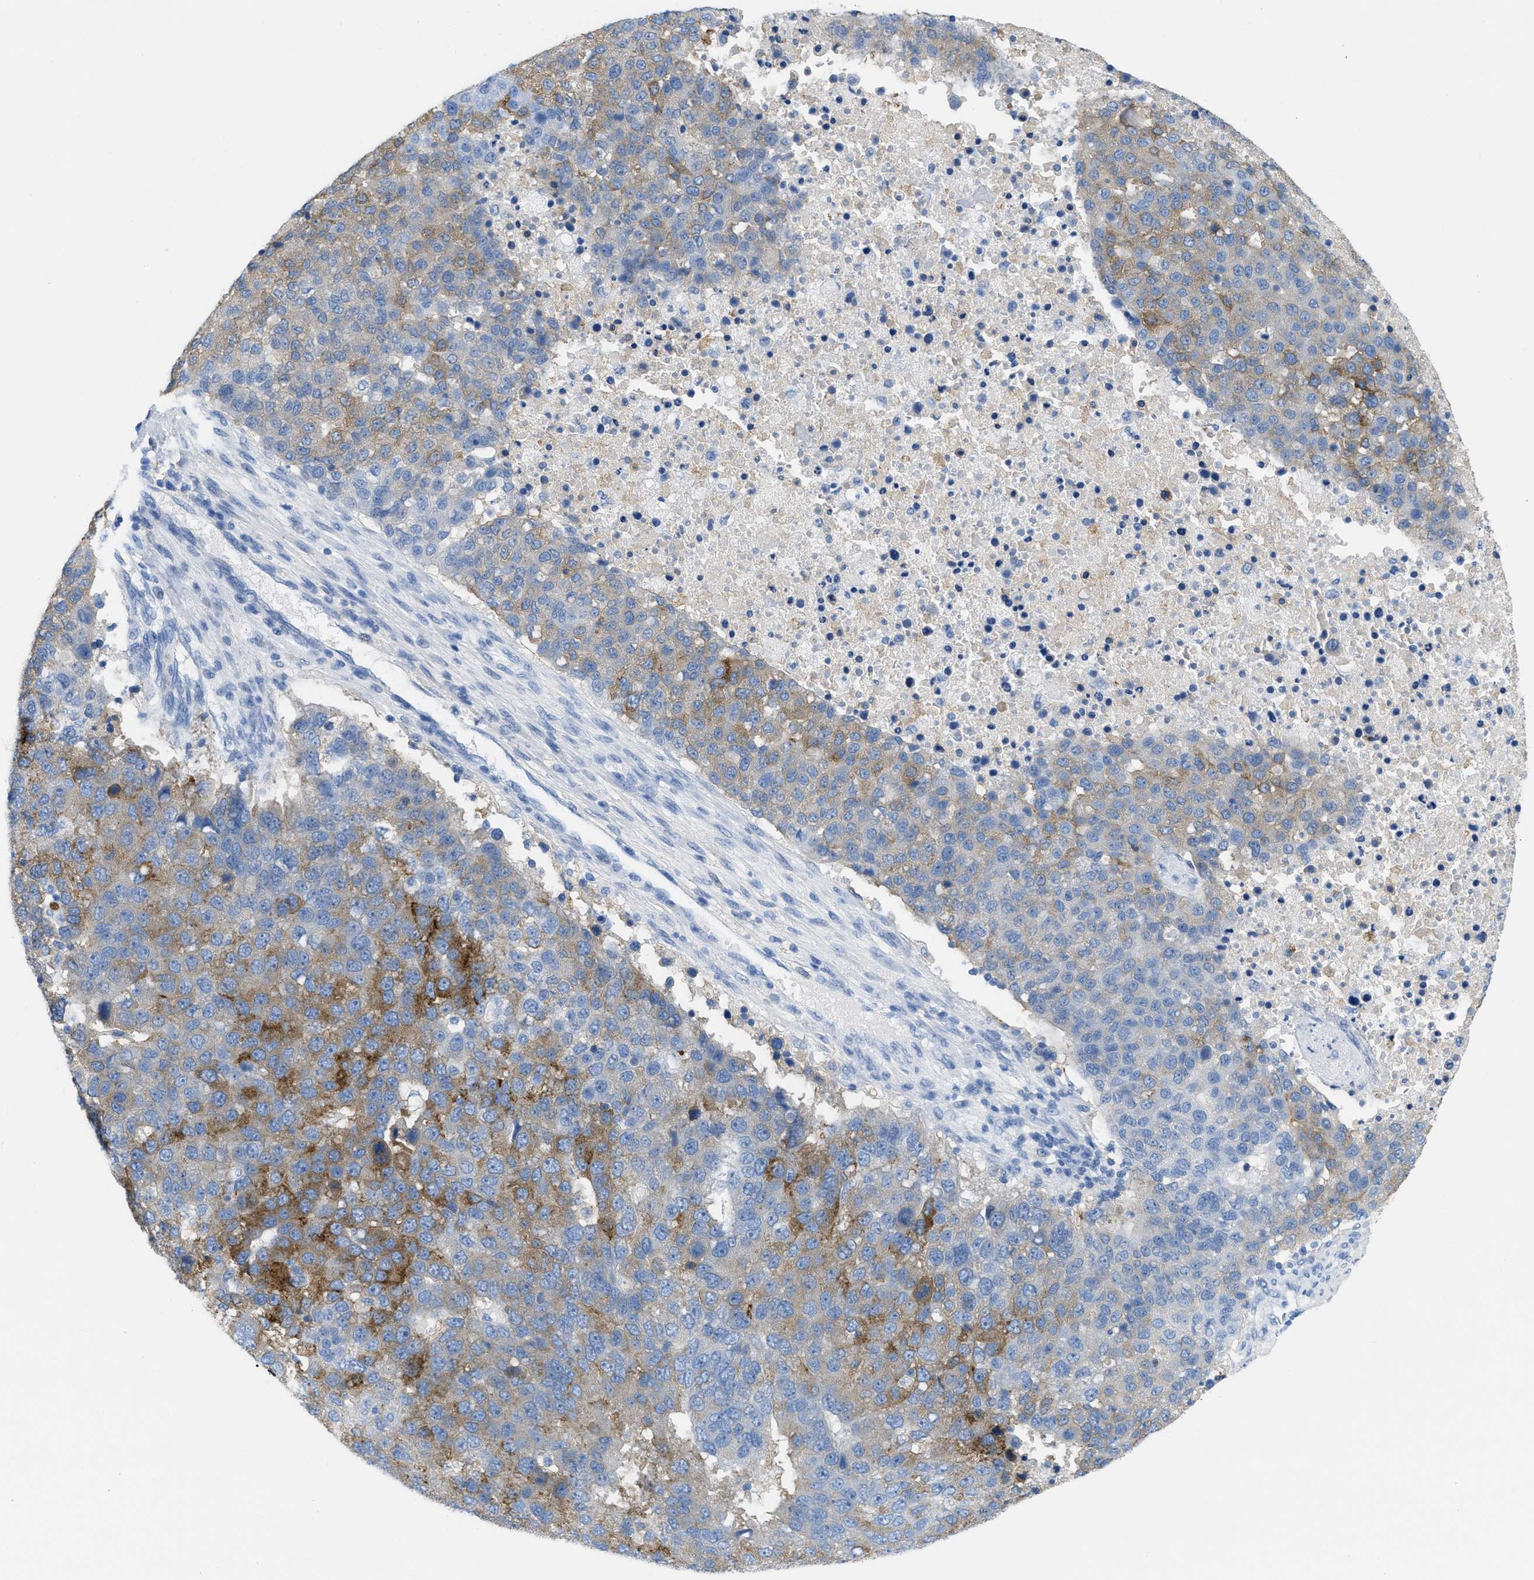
{"staining": {"intensity": "moderate", "quantity": "<25%", "location": "cytoplasmic/membranous"}, "tissue": "pancreatic cancer", "cell_type": "Tumor cells", "image_type": "cancer", "snomed": [{"axis": "morphology", "description": "Adenocarcinoma, NOS"}, {"axis": "topography", "description": "Pancreas"}], "caption": "Pancreatic cancer tissue demonstrates moderate cytoplasmic/membranous staining in approximately <25% of tumor cells Nuclei are stained in blue.", "gene": "ASGR1", "patient": {"sex": "female", "age": 61}}